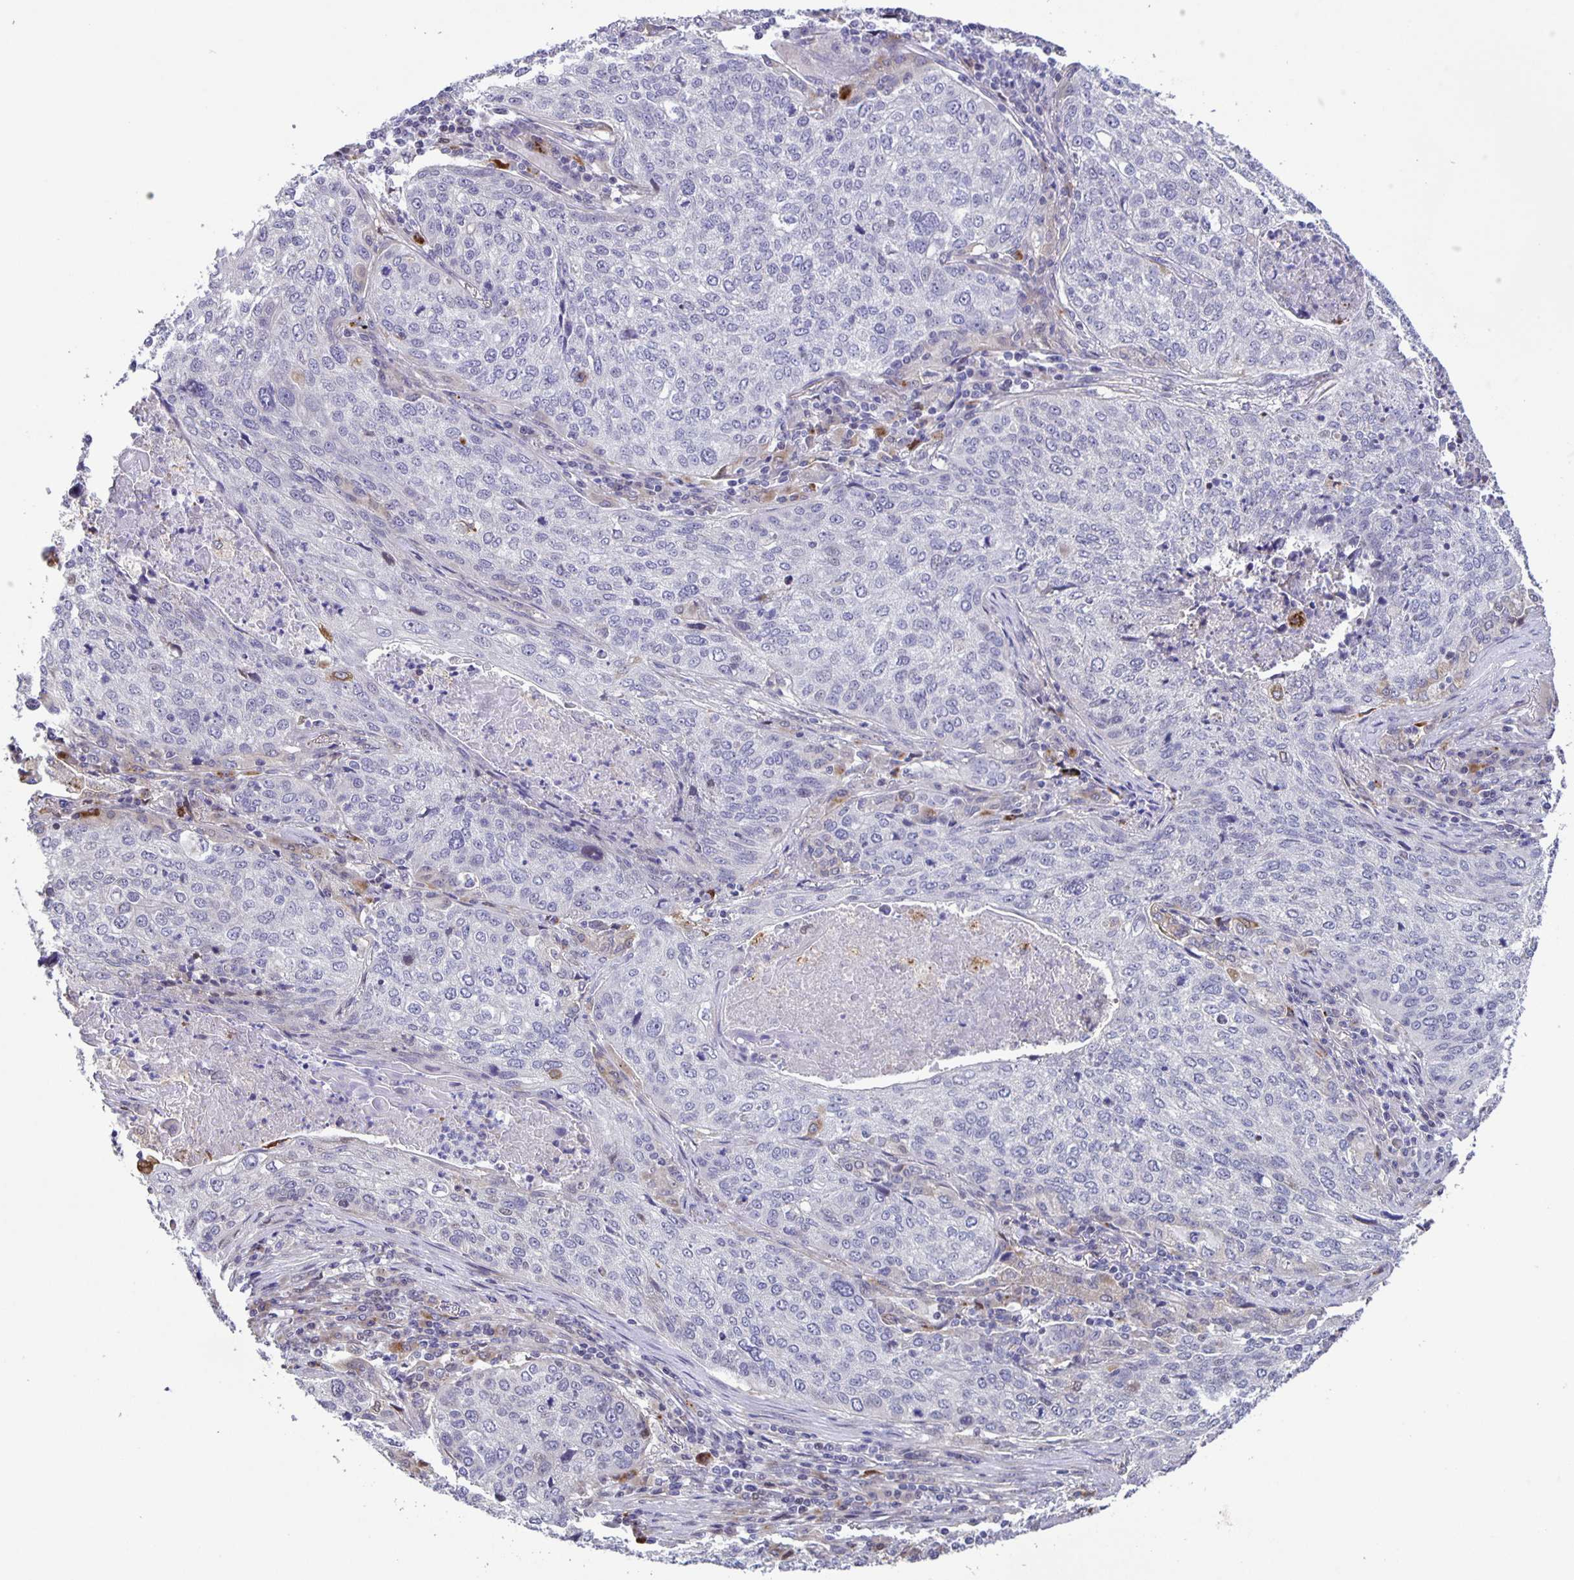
{"staining": {"intensity": "negative", "quantity": "none", "location": "none"}, "tissue": "lung cancer", "cell_type": "Tumor cells", "image_type": "cancer", "snomed": [{"axis": "morphology", "description": "Squamous cell carcinoma, NOS"}, {"axis": "topography", "description": "Lung"}], "caption": "There is no significant expression in tumor cells of lung cancer (squamous cell carcinoma).", "gene": "MAPK12", "patient": {"sex": "male", "age": 63}}